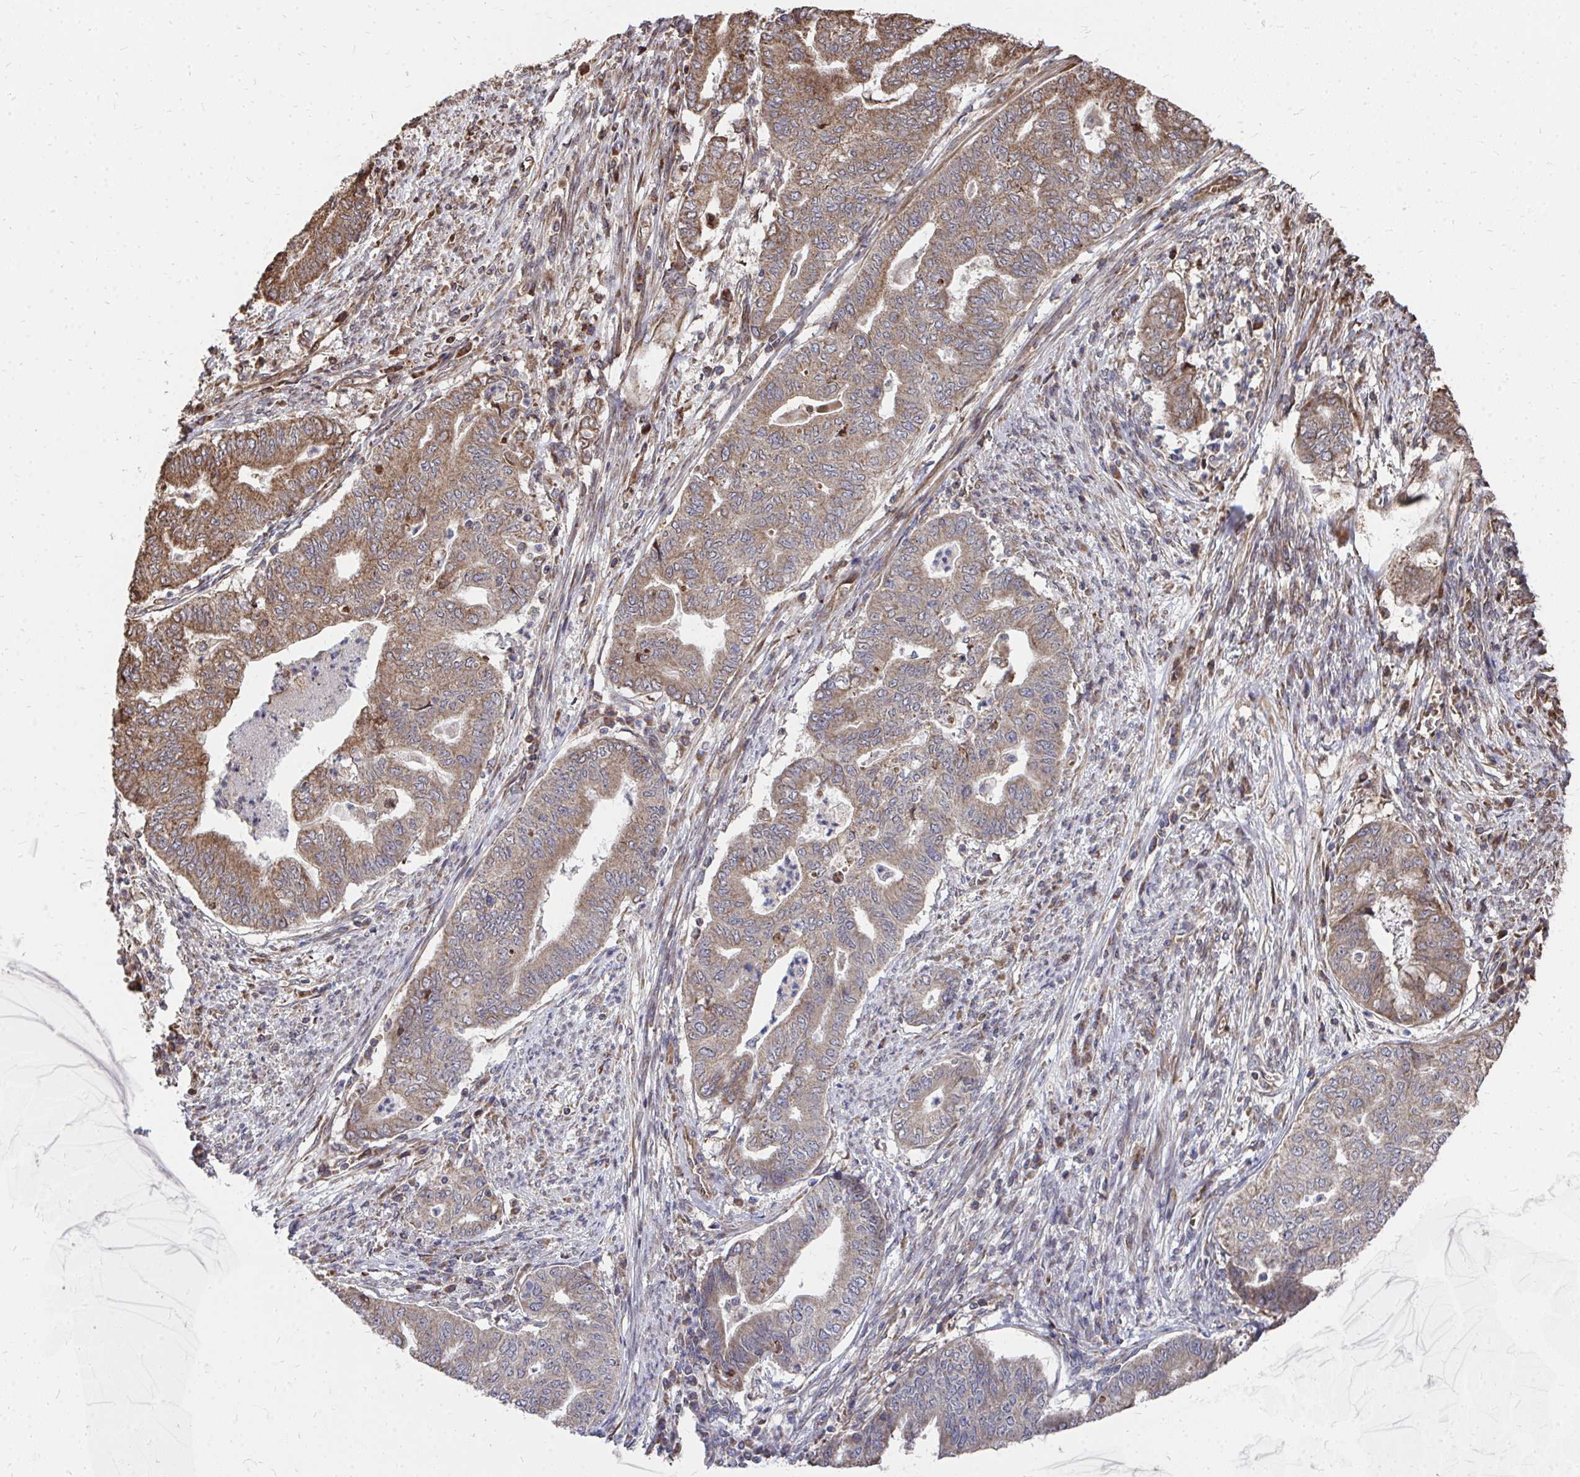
{"staining": {"intensity": "moderate", "quantity": ">75%", "location": "cytoplasmic/membranous"}, "tissue": "endometrial cancer", "cell_type": "Tumor cells", "image_type": "cancer", "snomed": [{"axis": "morphology", "description": "Adenocarcinoma, NOS"}, {"axis": "topography", "description": "Endometrium"}], "caption": "A high-resolution photomicrograph shows immunohistochemistry (IHC) staining of adenocarcinoma (endometrial), which reveals moderate cytoplasmic/membranous staining in about >75% of tumor cells.", "gene": "FAM89A", "patient": {"sex": "female", "age": 79}}